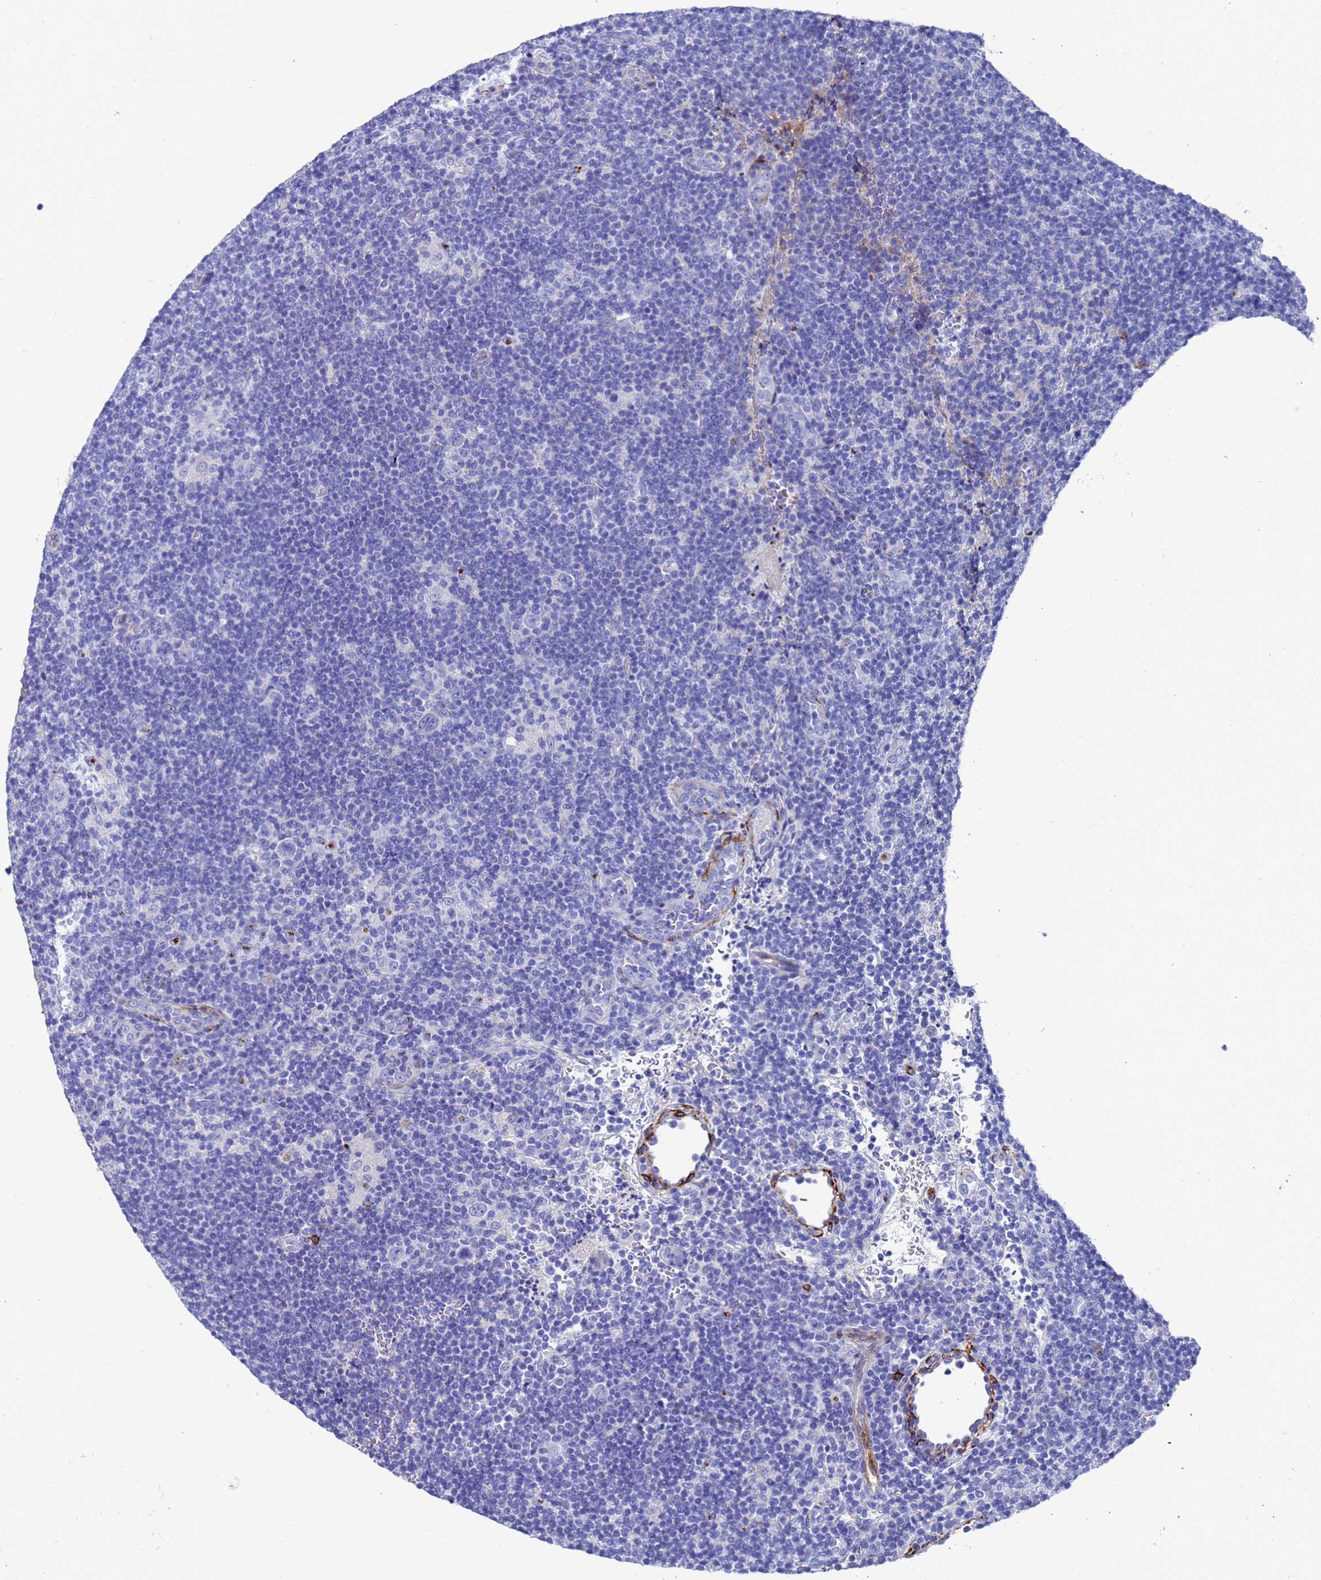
{"staining": {"intensity": "negative", "quantity": "none", "location": "none"}, "tissue": "lymphoma", "cell_type": "Tumor cells", "image_type": "cancer", "snomed": [{"axis": "morphology", "description": "Hodgkin's disease, NOS"}, {"axis": "topography", "description": "Lymph node"}], "caption": "An image of human lymphoma is negative for staining in tumor cells.", "gene": "ADIPOQ", "patient": {"sex": "female", "age": 57}}